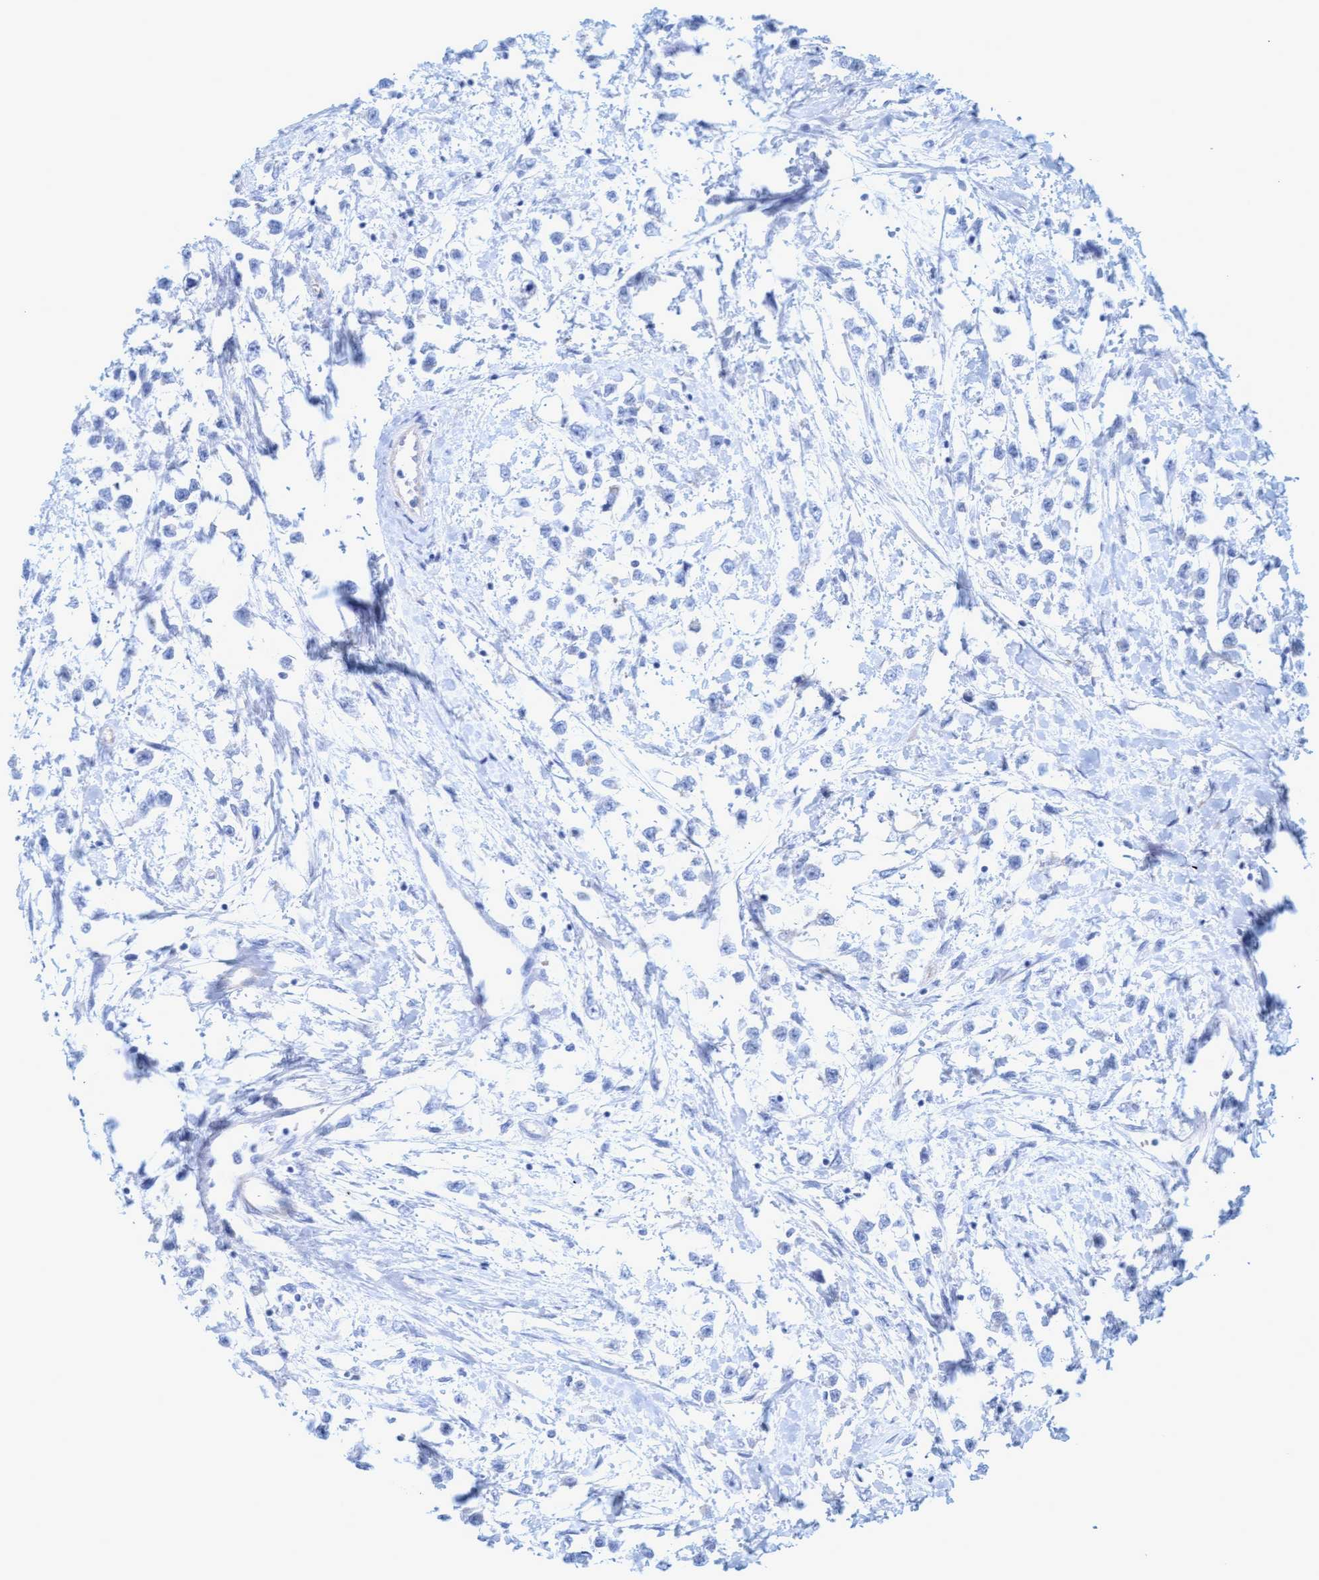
{"staining": {"intensity": "negative", "quantity": "none", "location": "none"}, "tissue": "testis cancer", "cell_type": "Tumor cells", "image_type": "cancer", "snomed": [{"axis": "morphology", "description": "Seminoma, NOS"}, {"axis": "morphology", "description": "Carcinoma, Embryonal, NOS"}, {"axis": "topography", "description": "Testis"}], "caption": "A photomicrograph of testis cancer stained for a protein exhibits no brown staining in tumor cells.", "gene": "MTFR1", "patient": {"sex": "male", "age": 51}}